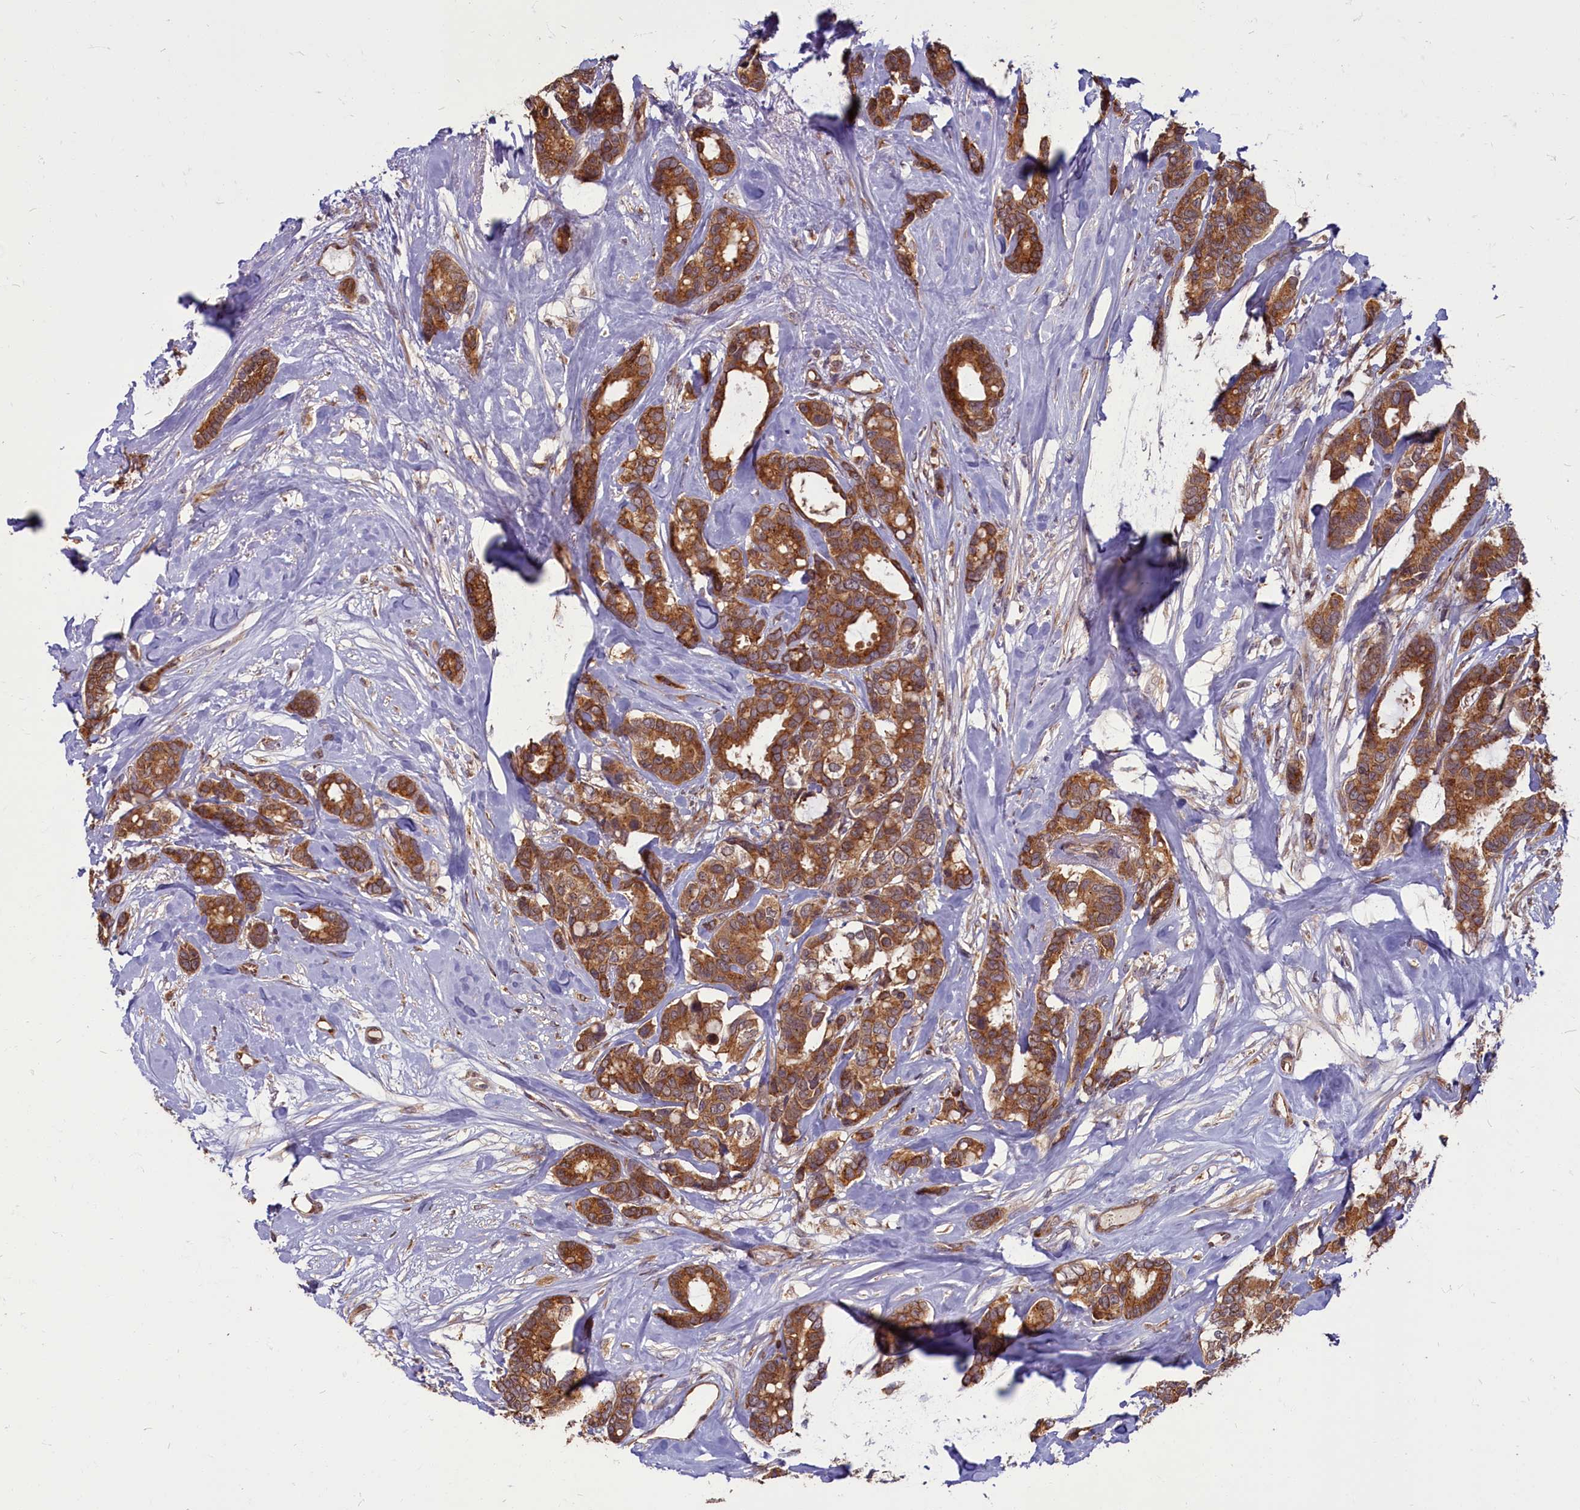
{"staining": {"intensity": "strong", "quantity": ">75%", "location": "cytoplasmic/membranous"}, "tissue": "breast cancer", "cell_type": "Tumor cells", "image_type": "cancer", "snomed": [{"axis": "morphology", "description": "Duct carcinoma"}, {"axis": "topography", "description": "Breast"}], "caption": "IHC micrograph of breast cancer (invasive ductal carcinoma) stained for a protein (brown), which exhibits high levels of strong cytoplasmic/membranous expression in approximately >75% of tumor cells.", "gene": "MYCBP", "patient": {"sex": "female", "age": 87}}